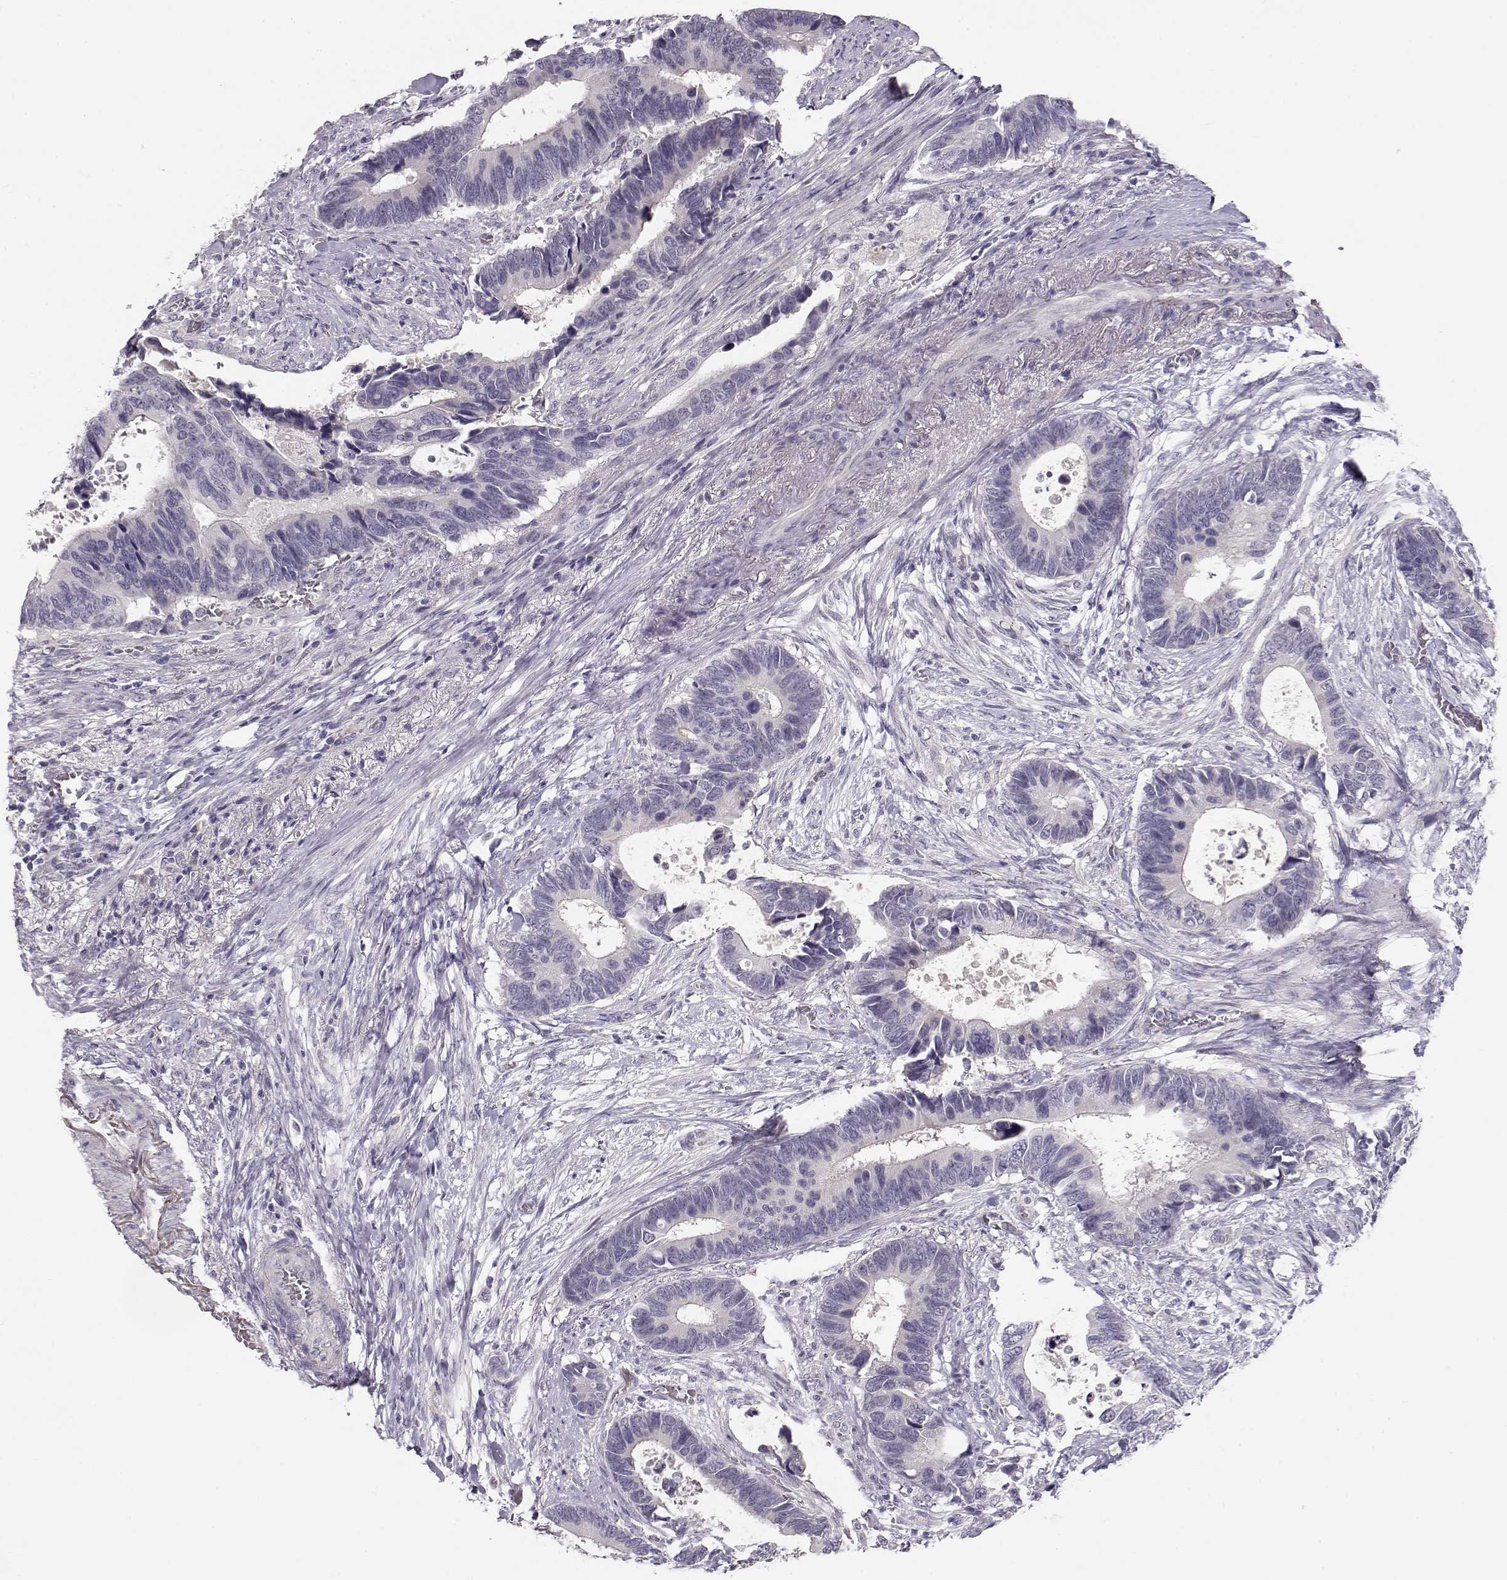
{"staining": {"intensity": "negative", "quantity": "none", "location": "none"}, "tissue": "colorectal cancer", "cell_type": "Tumor cells", "image_type": "cancer", "snomed": [{"axis": "morphology", "description": "Adenocarcinoma, NOS"}, {"axis": "topography", "description": "Colon"}], "caption": "High power microscopy micrograph of an immunohistochemistry micrograph of colorectal adenocarcinoma, revealing no significant expression in tumor cells.", "gene": "TTC26", "patient": {"sex": "male", "age": 49}}